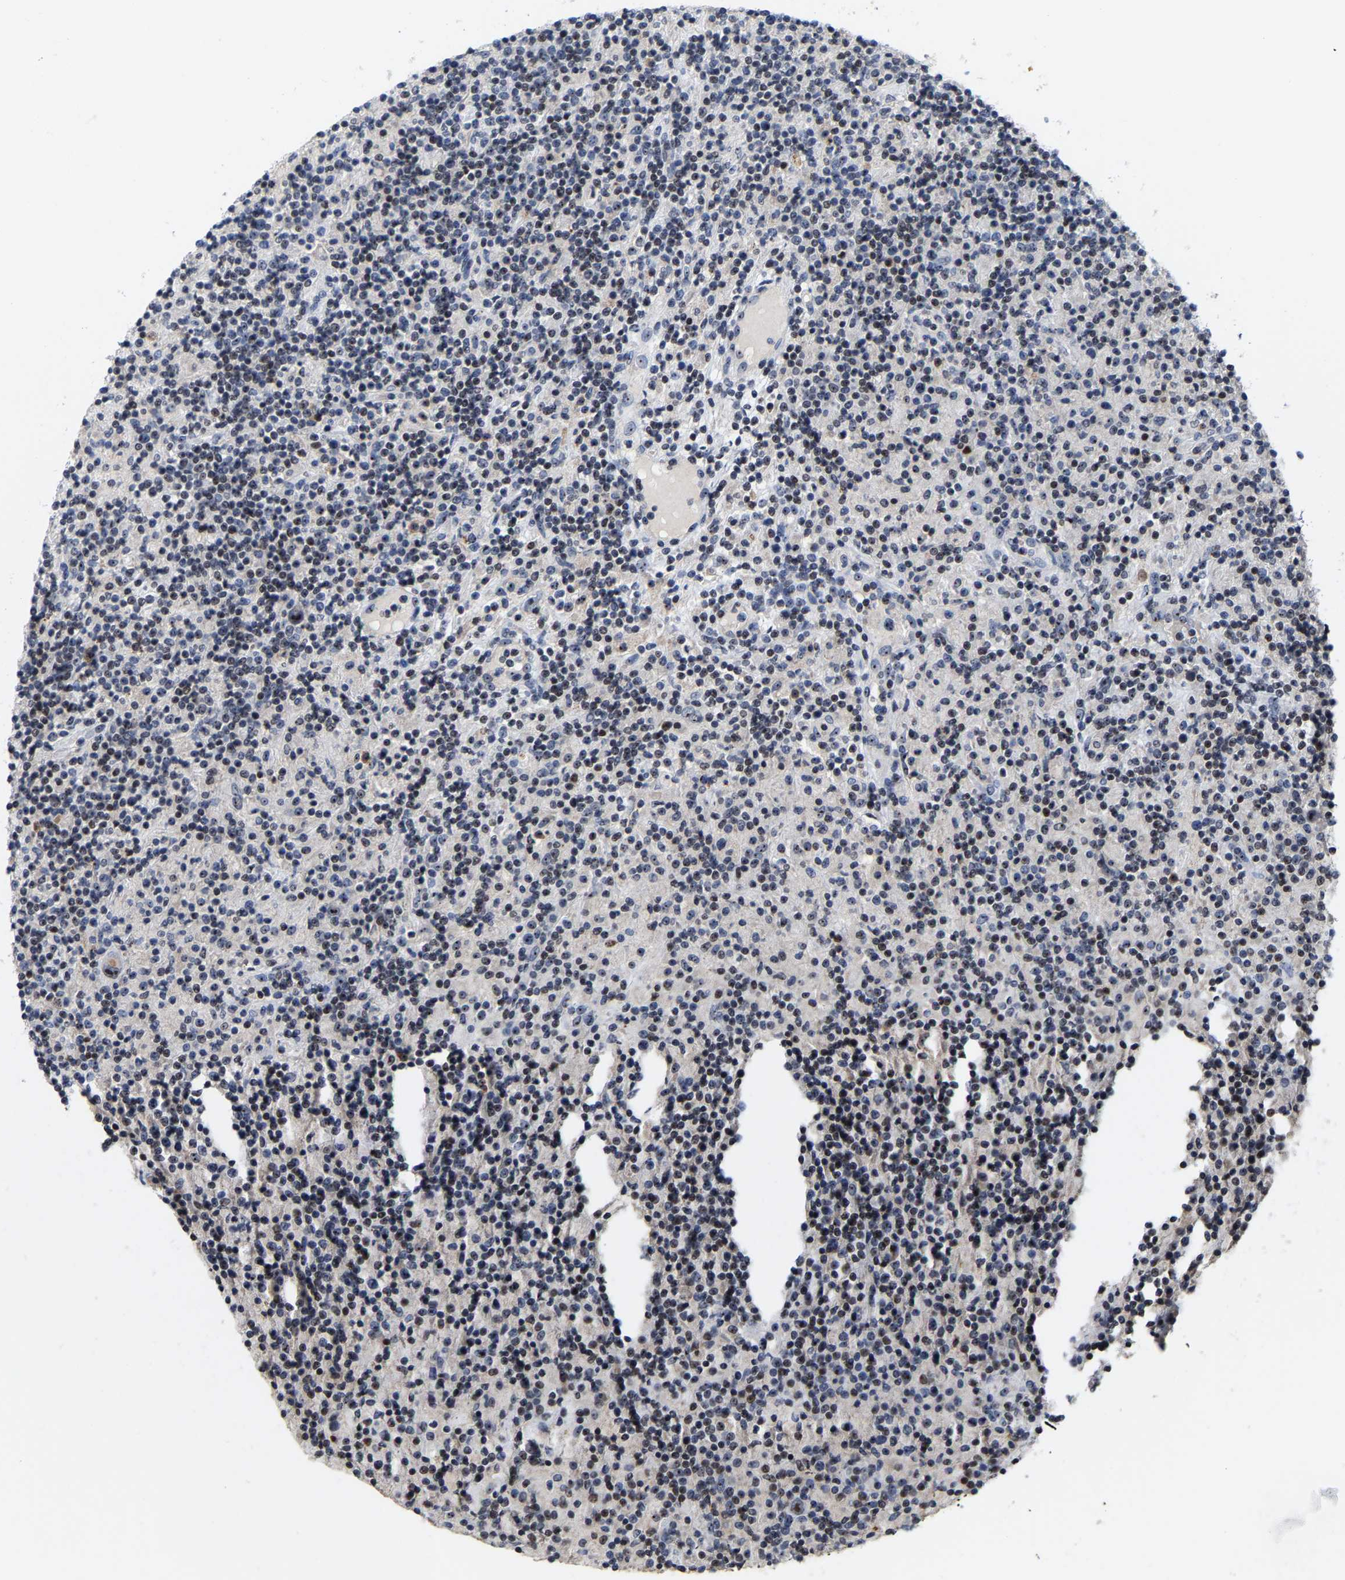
{"staining": {"intensity": "moderate", "quantity": ">75%", "location": "nuclear"}, "tissue": "lymphoma", "cell_type": "Tumor cells", "image_type": "cancer", "snomed": [{"axis": "morphology", "description": "Hodgkin's disease, NOS"}, {"axis": "topography", "description": "Lymph node"}], "caption": "DAB immunohistochemical staining of human lymphoma displays moderate nuclear protein positivity in about >75% of tumor cells.", "gene": "NOP58", "patient": {"sex": "male", "age": 70}}